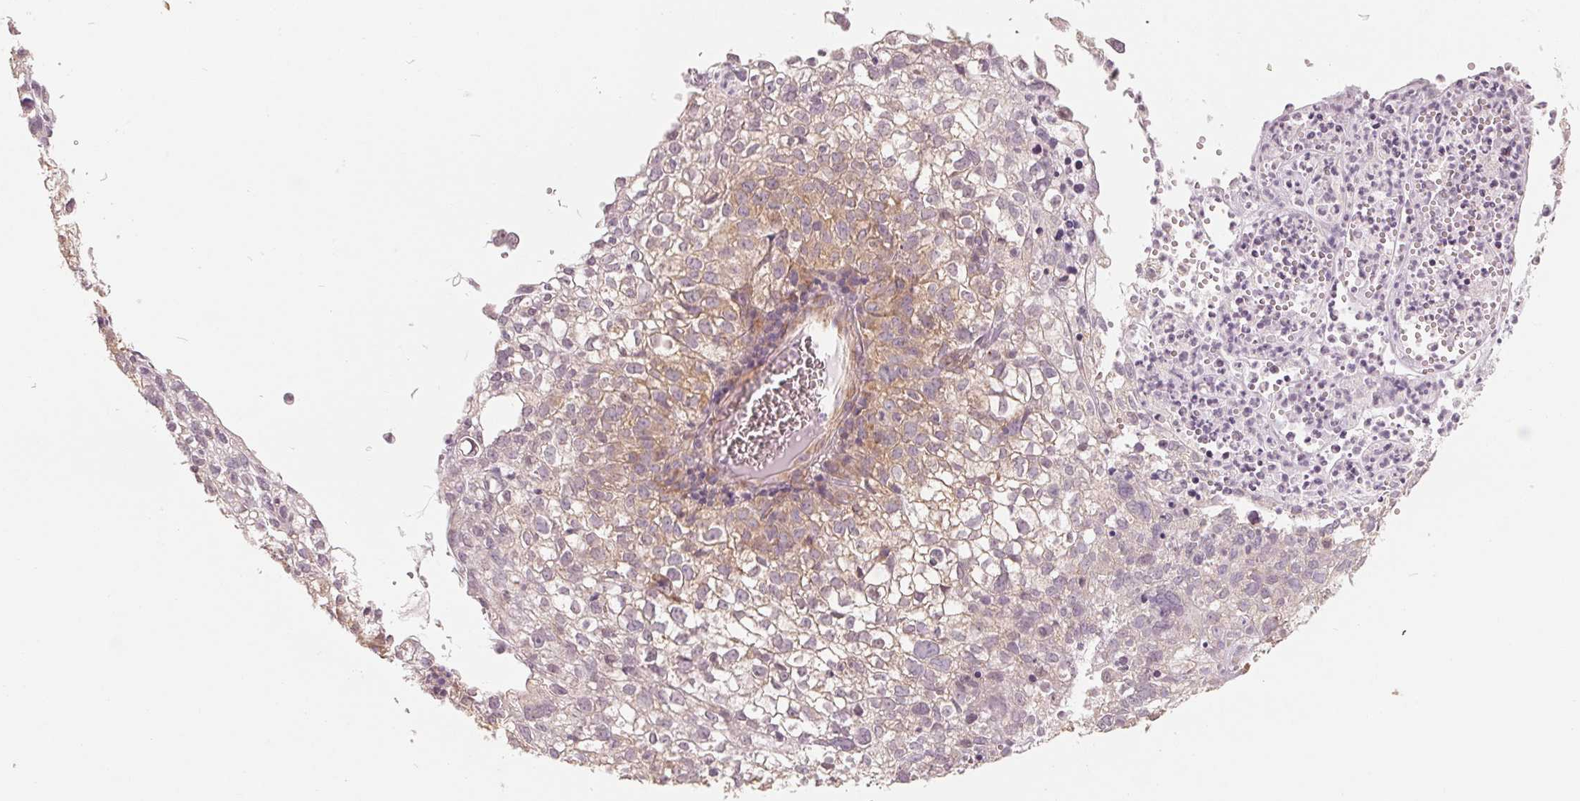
{"staining": {"intensity": "weak", "quantity": ">75%", "location": "cytoplasmic/membranous"}, "tissue": "cervical cancer", "cell_type": "Tumor cells", "image_type": "cancer", "snomed": [{"axis": "morphology", "description": "Squamous cell carcinoma, NOS"}, {"axis": "topography", "description": "Cervix"}], "caption": "IHC (DAB (3,3'-diaminobenzidine)) staining of human squamous cell carcinoma (cervical) reveals weak cytoplasmic/membranous protein positivity in approximately >75% of tumor cells. The staining was performed using DAB to visualize the protein expression in brown, while the nuclei were stained in blue with hematoxylin (Magnification: 20x).", "gene": "GIGYF2", "patient": {"sex": "female", "age": 55}}